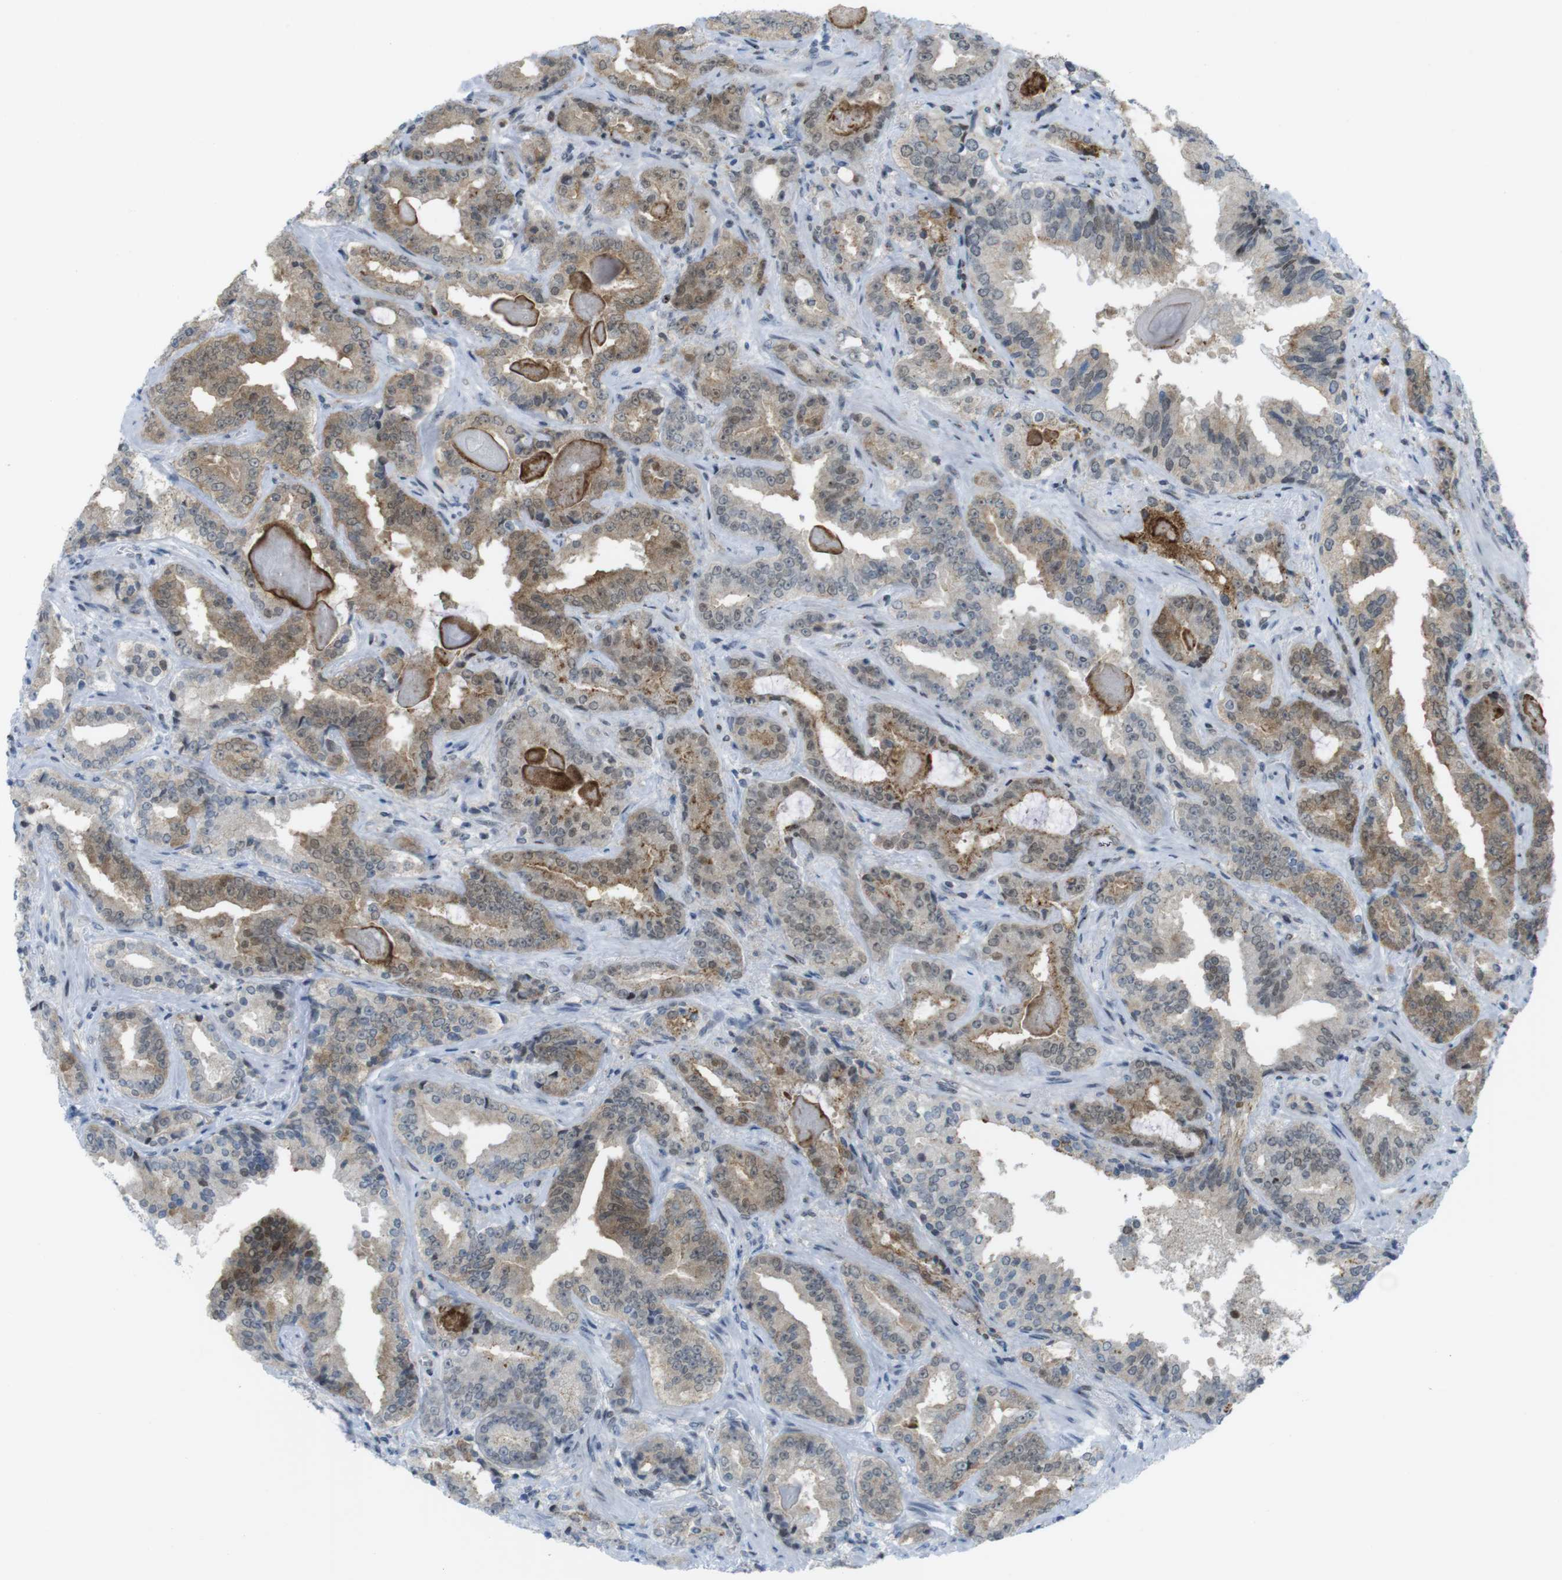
{"staining": {"intensity": "weak", "quantity": "25%-75%", "location": "cytoplasmic/membranous,nuclear"}, "tissue": "prostate cancer", "cell_type": "Tumor cells", "image_type": "cancer", "snomed": [{"axis": "morphology", "description": "Adenocarcinoma, Low grade"}, {"axis": "topography", "description": "Prostate"}], "caption": "The micrograph demonstrates a brown stain indicating the presence of a protein in the cytoplasmic/membranous and nuclear of tumor cells in prostate low-grade adenocarcinoma.", "gene": "UBB", "patient": {"sex": "male", "age": 60}}